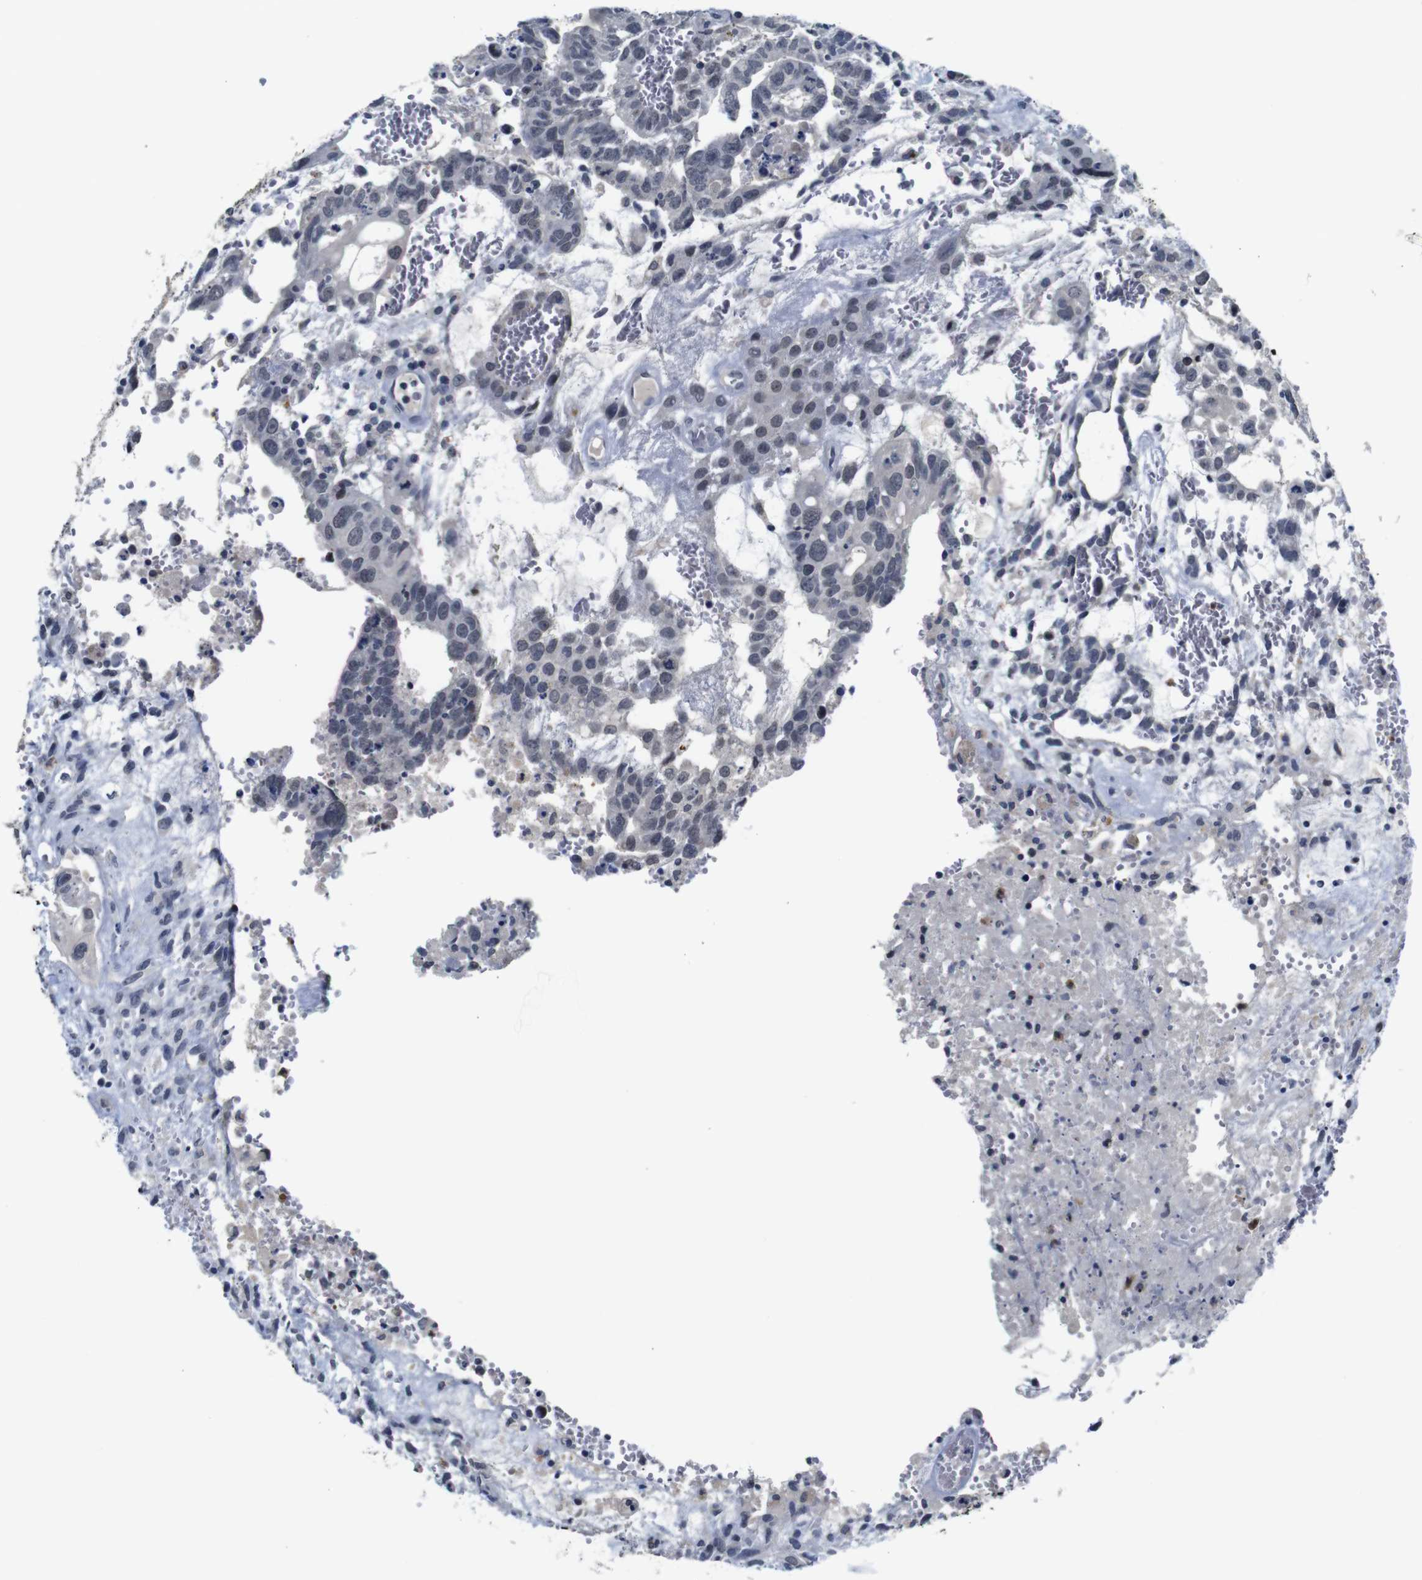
{"staining": {"intensity": "negative", "quantity": "none", "location": "none"}, "tissue": "testis cancer", "cell_type": "Tumor cells", "image_type": "cancer", "snomed": [{"axis": "morphology", "description": "Seminoma, NOS"}, {"axis": "morphology", "description": "Carcinoma, Embryonal, NOS"}, {"axis": "topography", "description": "Testis"}], "caption": "Protein analysis of testis cancer (seminoma) exhibits no significant staining in tumor cells.", "gene": "NTRK3", "patient": {"sex": "male", "age": 52}}